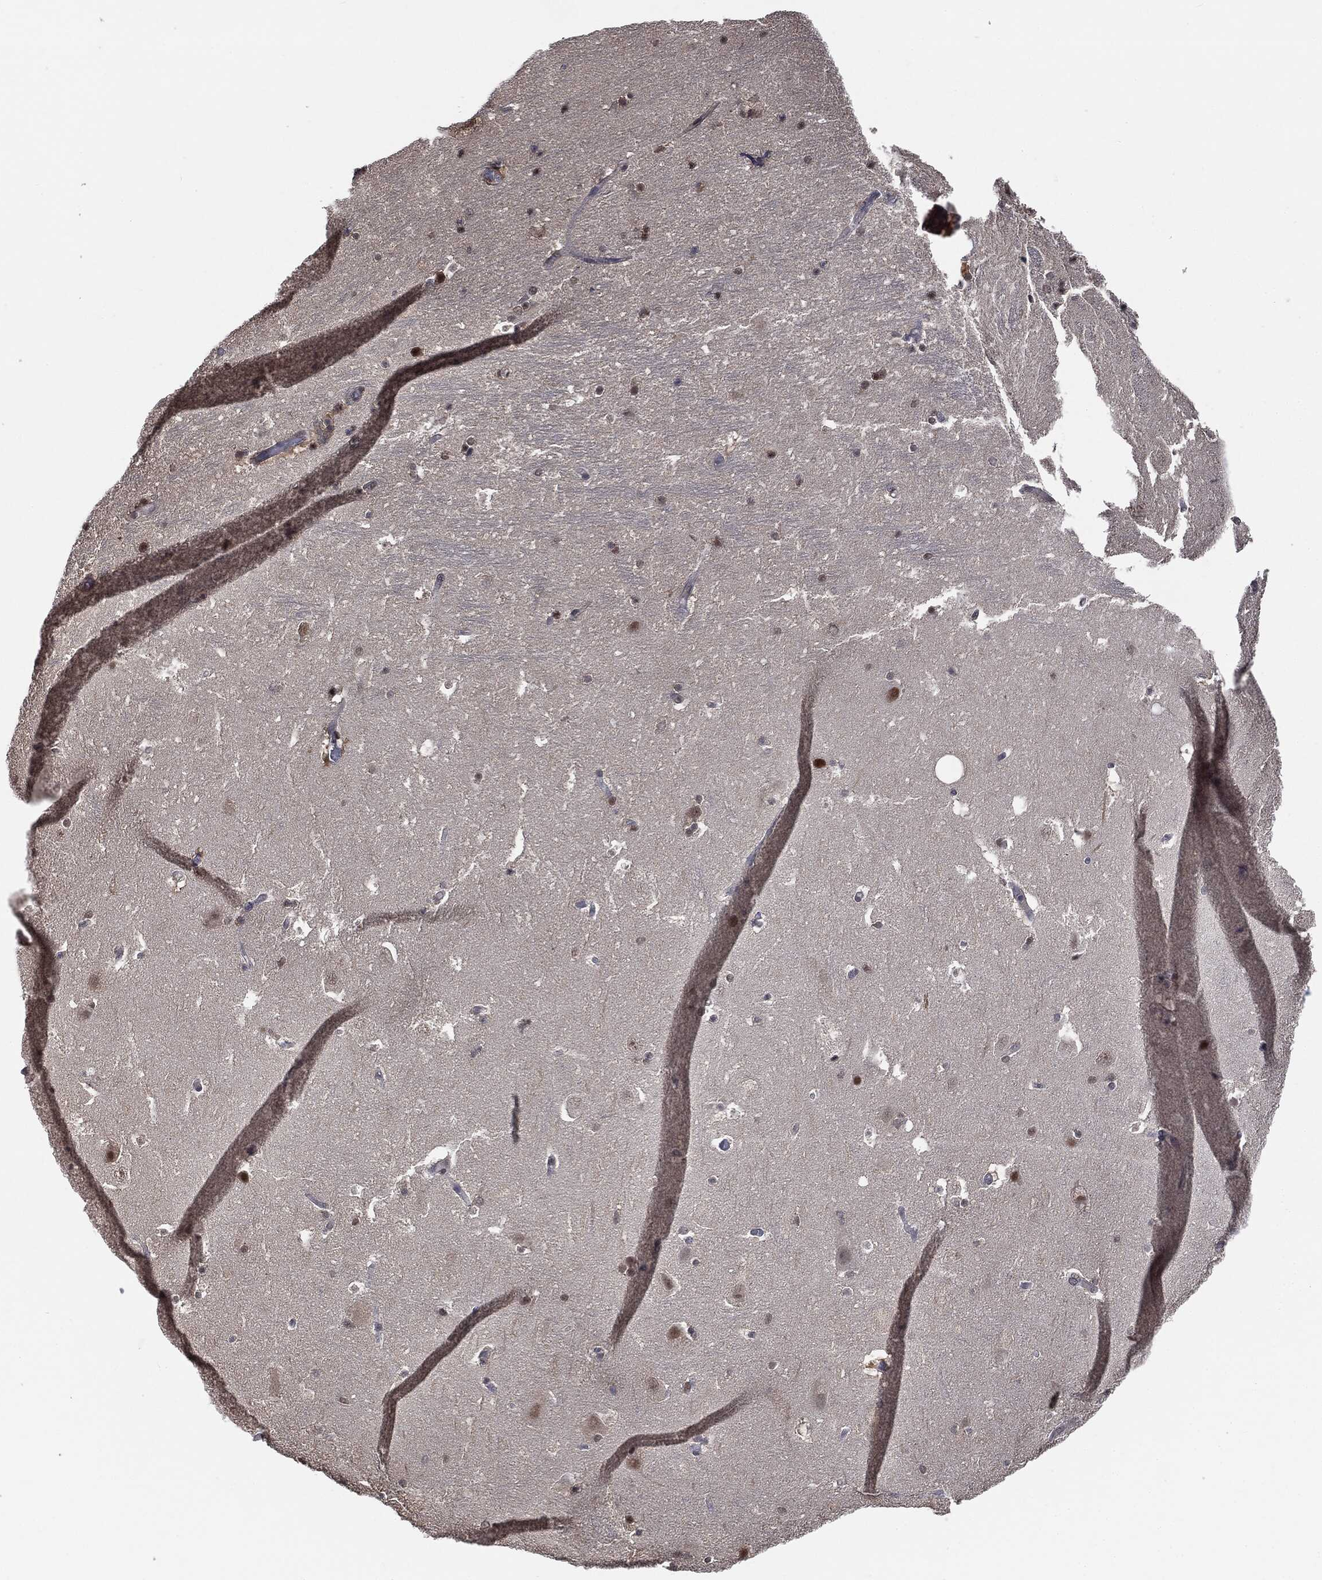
{"staining": {"intensity": "negative", "quantity": "none", "location": "none"}, "tissue": "hippocampus", "cell_type": "Glial cells", "image_type": "normal", "snomed": [{"axis": "morphology", "description": "Normal tissue, NOS"}, {"axis": "topography", "description": "Hippocampus"}], "caption": "IHC photomicrograph of normal hippocampus stained for a protein (brown), which shows no staining in glial cells. (DAB (3,3'-diaminobenzidine) IHC, high magnification).", "gene": "SHLD2", "patient": {"sex": "male", "age": 51}}